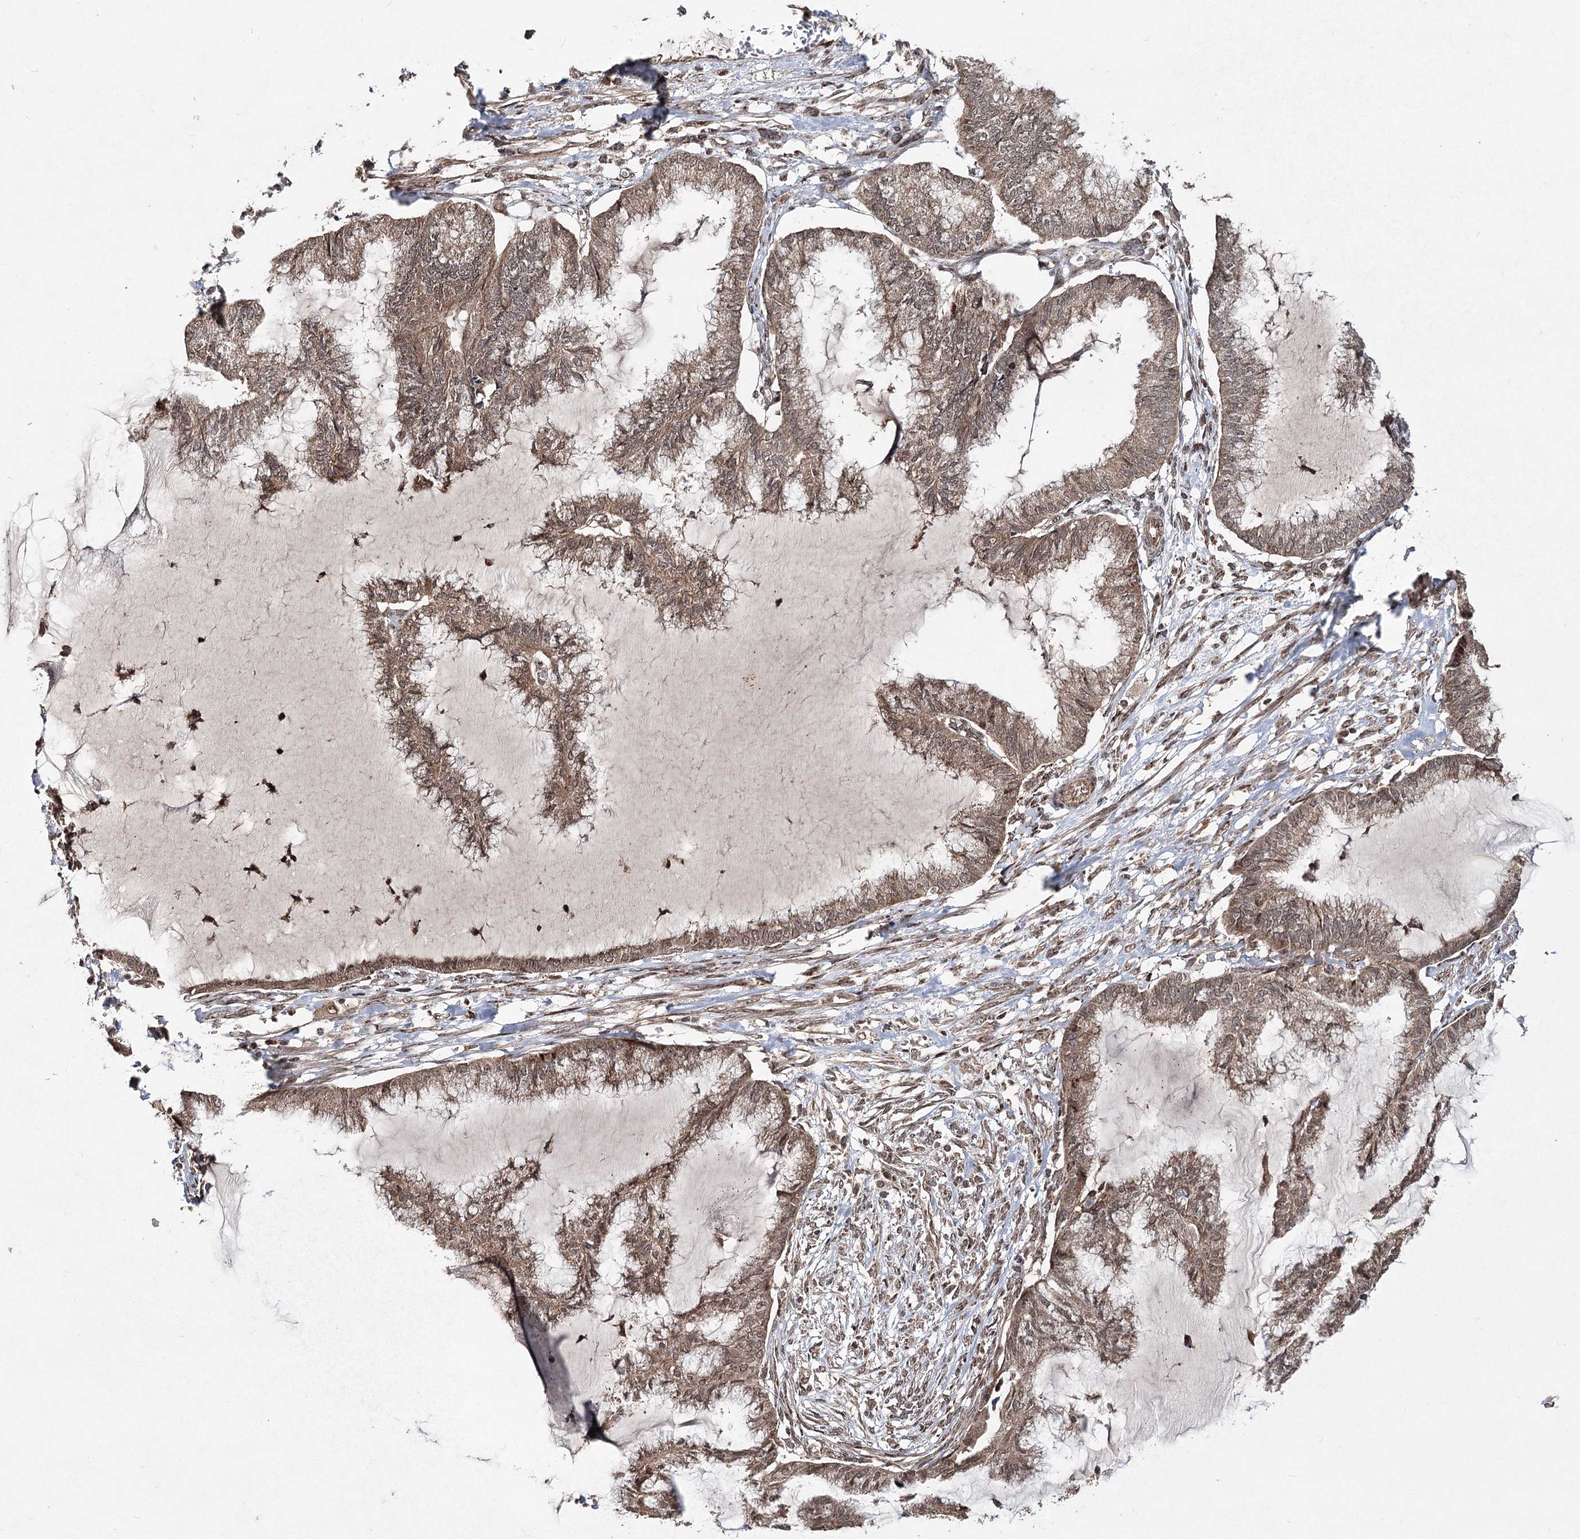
{"staining": {"intensity": "moderate", "quantity": ">75%", "location": "cytoplasmic/membranous,nuclear"}, "tissue": "endometrial cancer", "cell_type": "Tumor cells", "image_type": "cancer", "snomed": [{"axis": "morphology", "description": "Adenocarcinoma, NOS"}, {"axis": "topography", "description": "Endometrium"}], "caption": "Adenocarcinoma (endometrial) tissue demonstrates moderate cytoplasmic/membranous and nuclear staining in approximately >75% of tumor cells, visualized by immunohistochemistry.", "gene": "ZNRF3", "patient": {"sex": "female", "age": 86}}